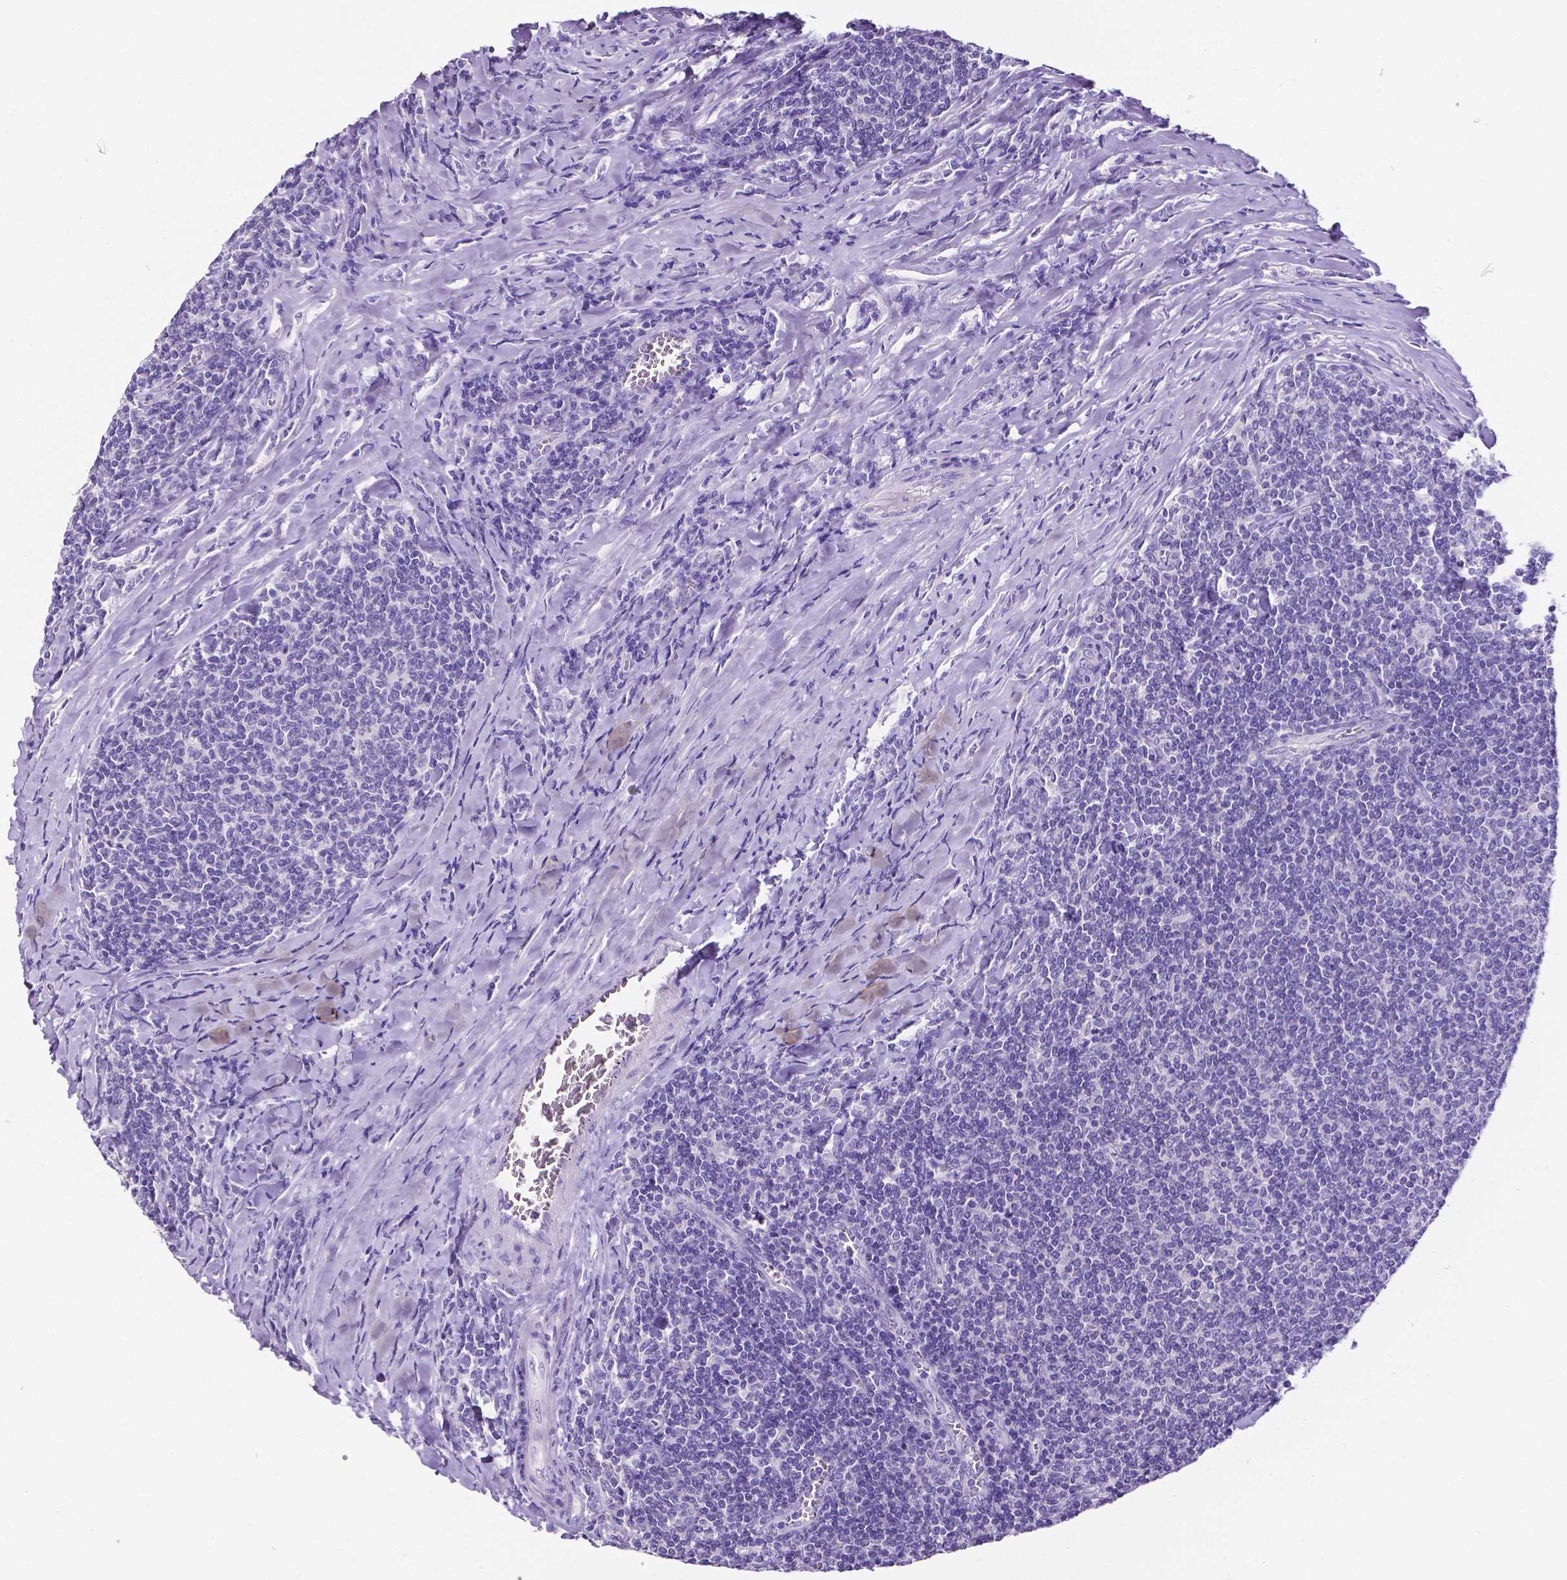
{"staining": {"intensity": "negative", "quantity": "none", "location": "none"}, "tissue": "lymphoma", "cell_type": "Tumor cells", "image_type": "cancer", "snomed": [{"axis": "morphology", "description": "Malignant lymphoma, non-Hodgkin's type, Low grade"}, {"axis": "topography", "description": "Lymph node"}], "caption": "Tumor cells show no significant protein staining in malignant lymphoma, non-Hodgkin's type (low-grade).", "gene": "SATB2", "patient": {"sex": "male", "age": 52}}